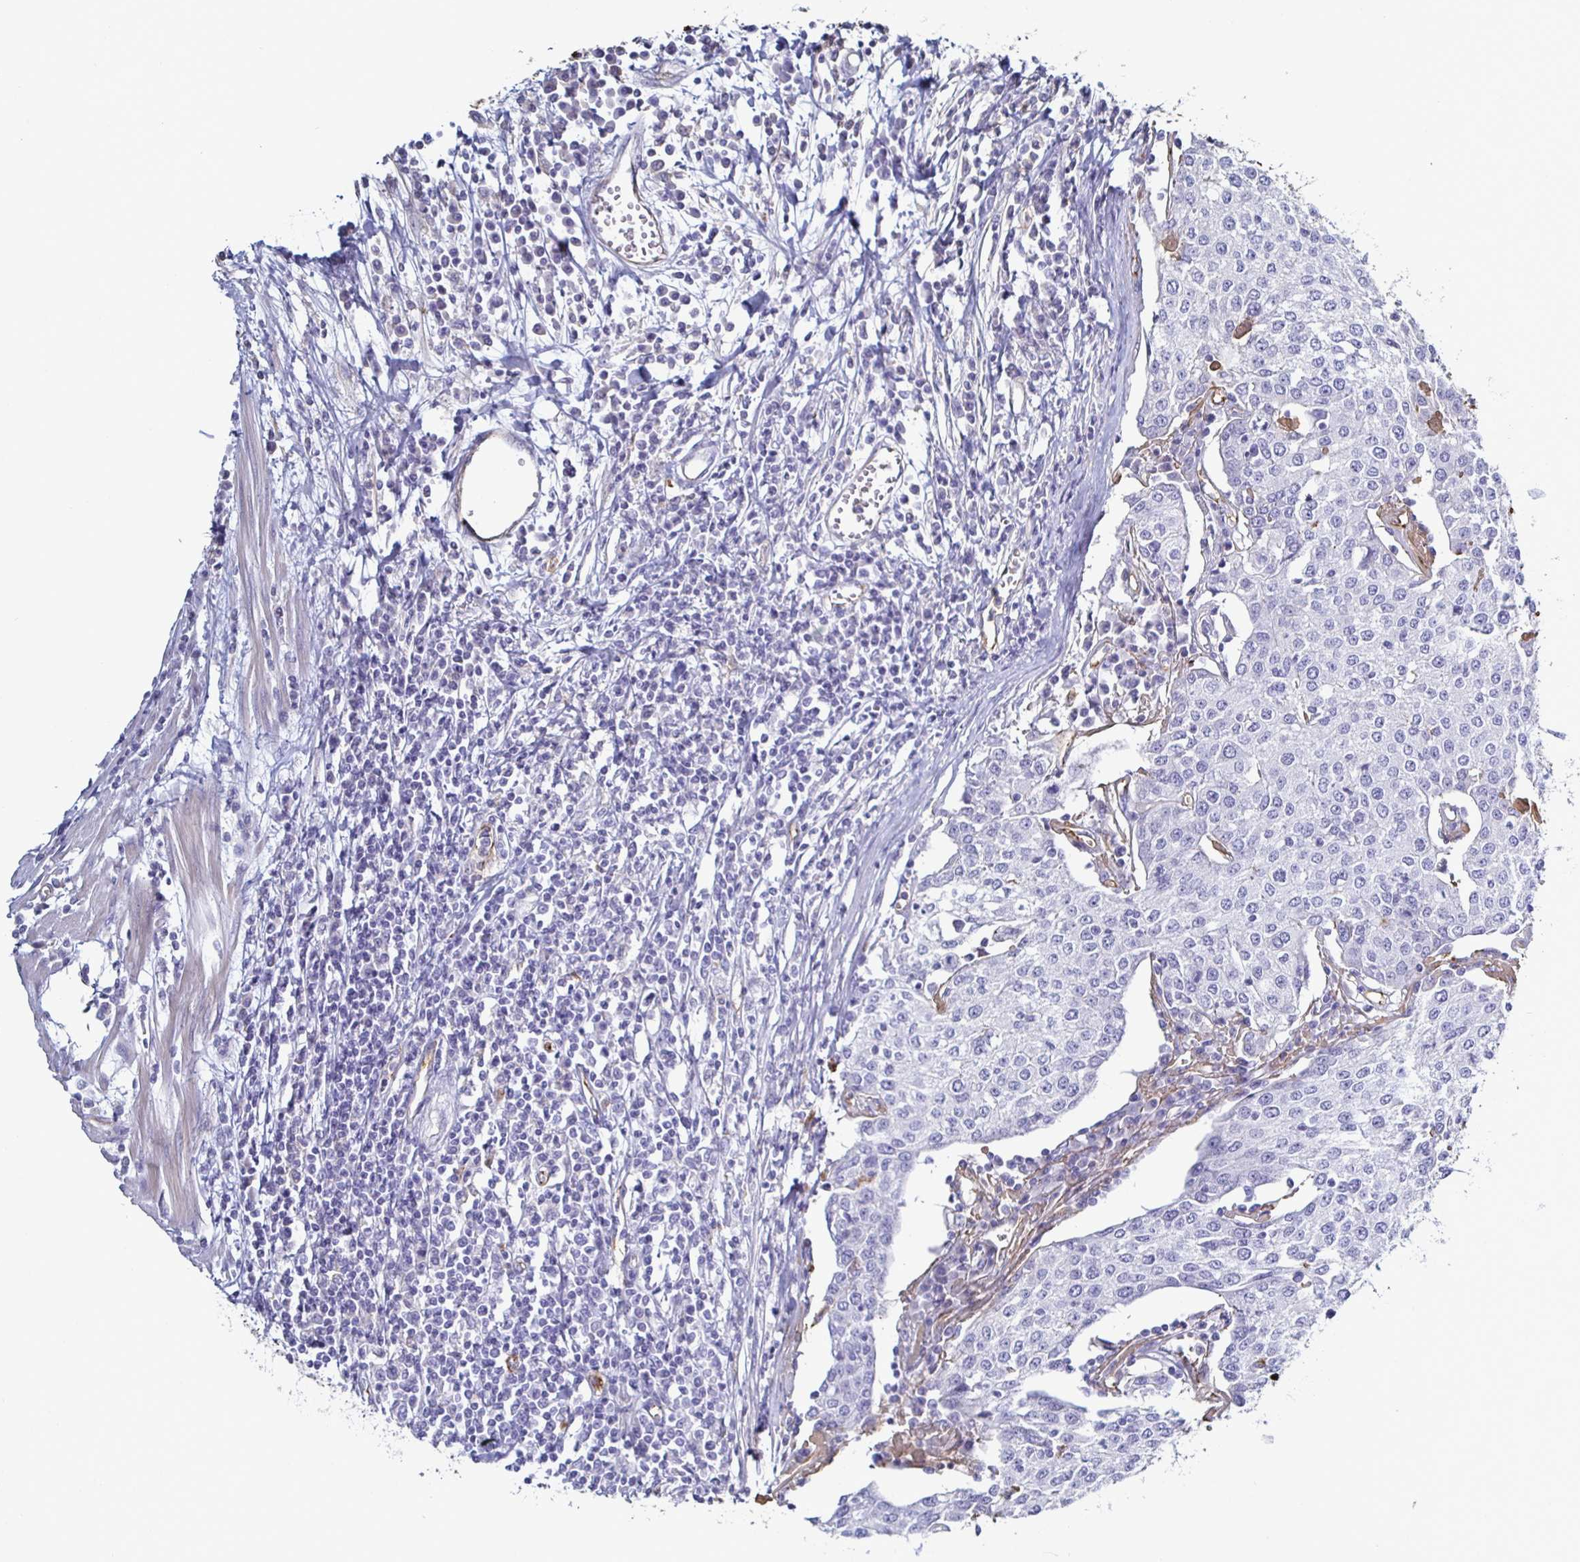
{"staining": {"intensity": "negative", "quantity": "none", "location": "none"}, "tissue": "urothelial cancer", "cell_type": "Tumor cells", "image_type": "cancer", "snomed": [{"axis": "morphology", "description": "Urothelial carcinoma, High grade"}, {"axis": "topography", "description": "Urinary bladder"}], "caption": "This histopathology image is of high-grade urothelial carcinoma stained with IHC to label a protein in brown with the nuclei are counter-stained blue. There is no expression in tumor cells. The staining is performed using DAB (3,3'-diaminobenzidine) brown chromogen with nuclei counter-stained in using hematoxylin.", "gene": "ACSBG2", "patient": {"sex": "female", "age": 85}}